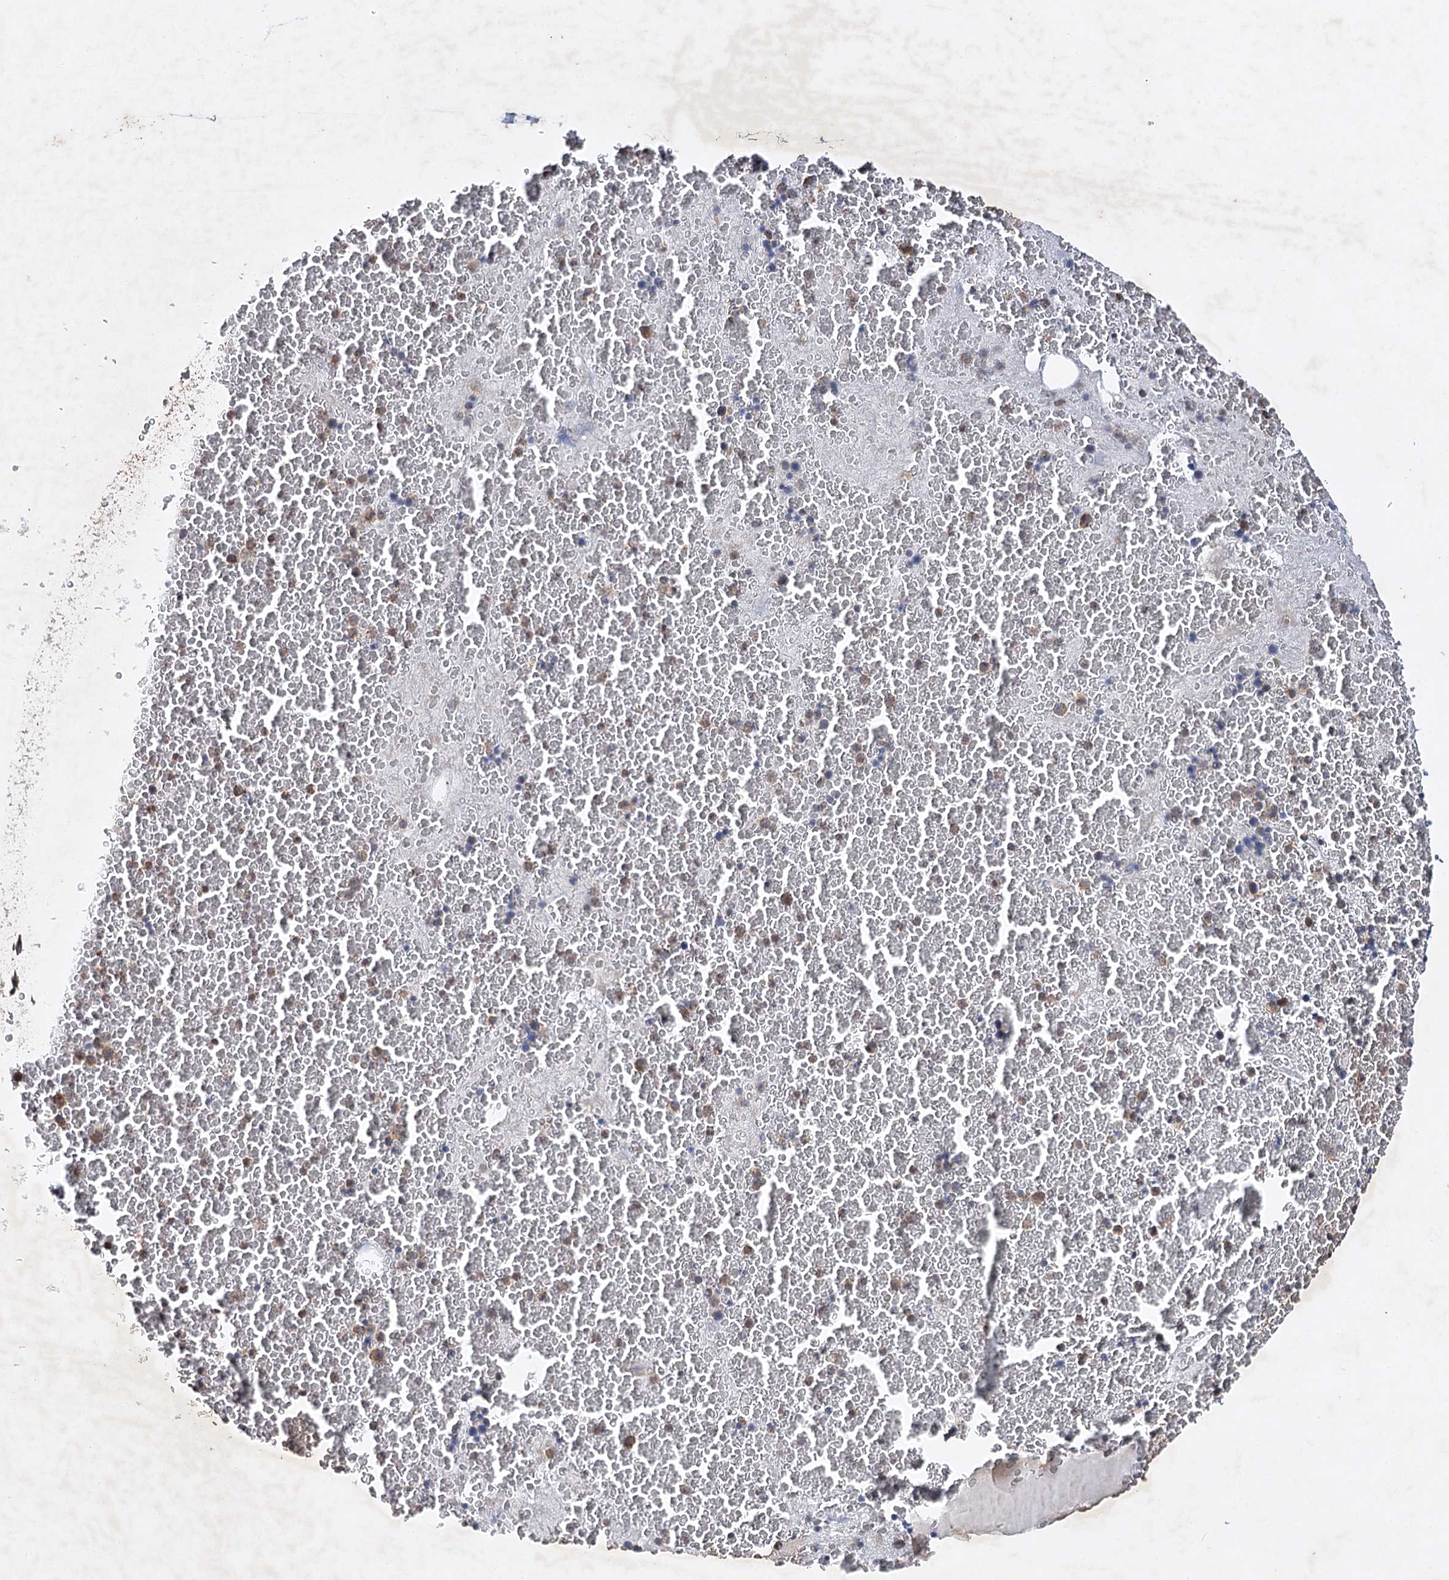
{"staining": {"intensity": "strong", "quantity": "<25%", "location": "cytoplasmic/membranous"}, "tissue": "bone marrow", "cell_type": "Hematopoietic cells", "image_type": "normal", "snomed": [{"axis": "morphology", "description": "Normal tissue, NOS"}, {"axis": "topography", "description": "Bone marrow"}], "caption": "Human bone marrow stained with a brown dye demonstrates strong cytoplasmic/membranous positive expression in about <25% of hematopoietic cells.", "gene": "PIK3CB", "patient": {"sex": "male", "age": 36}}